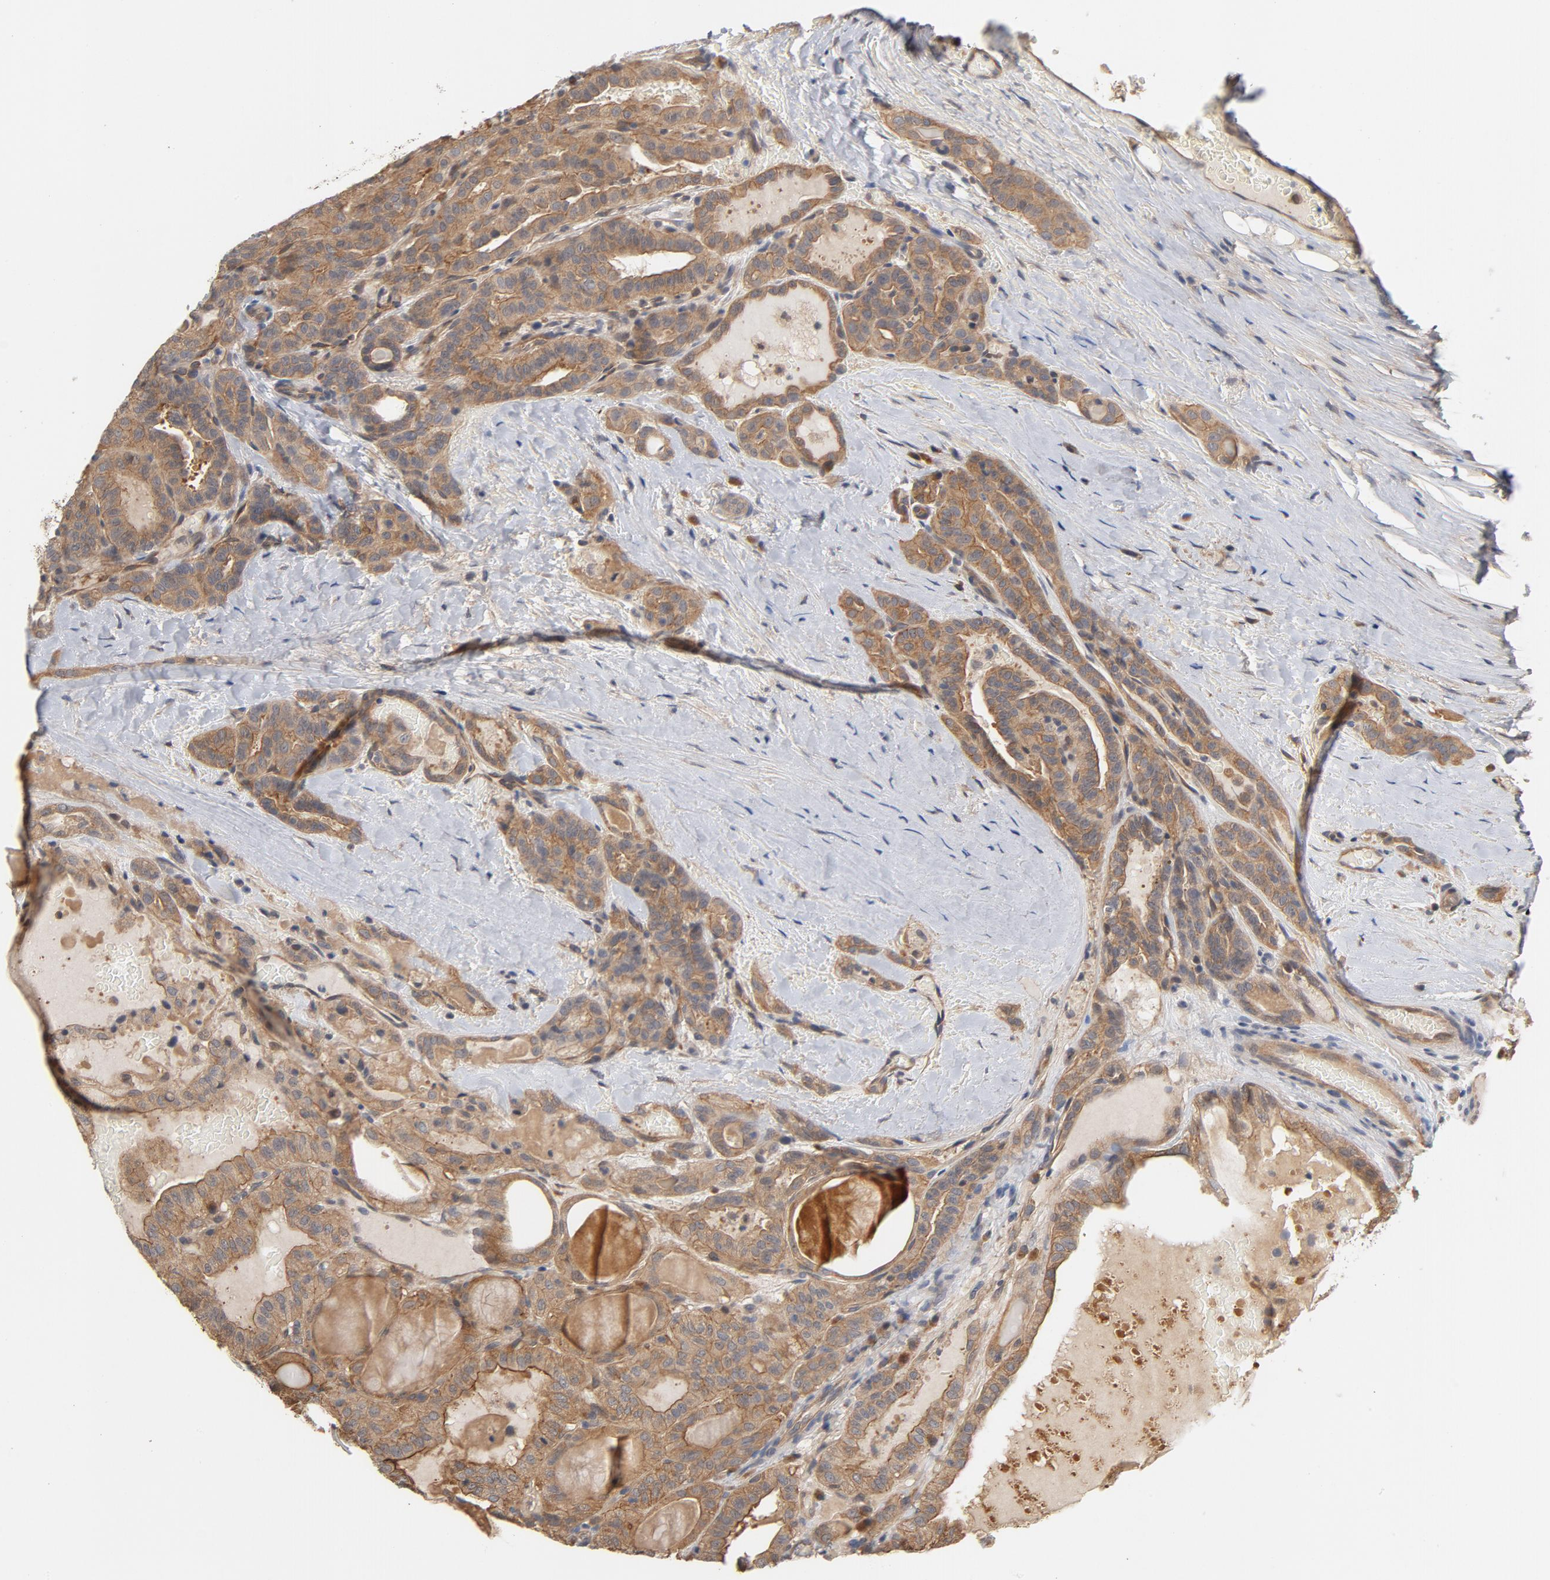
{"staining": {"intensity": "moderate", "quantity": ">75%", "location": "cytoplasmic/membranous"}, "tissue": "thyroid cancer", "cell_type": "Tumor cells", "image_type": "cancer", "snomed": [{"axis": "morphology", "description": "Papillary adenocarcinoma, NOS"}, {"axis": "topography", "description": "Thyroid gland"}], "caption": "IHC photomicrograph of neoplastic tissue: human papillary adenocarcinoma (thyroid) stained using IHC displays medium levels of moderate protein expression localized specifically in the cytoplasmic/membranous of tumor cells, appearing as a cytoplasmic/membranous brown color.", "gene": "PITPNM2", "patient": {"sex": "male", "age": 77}}